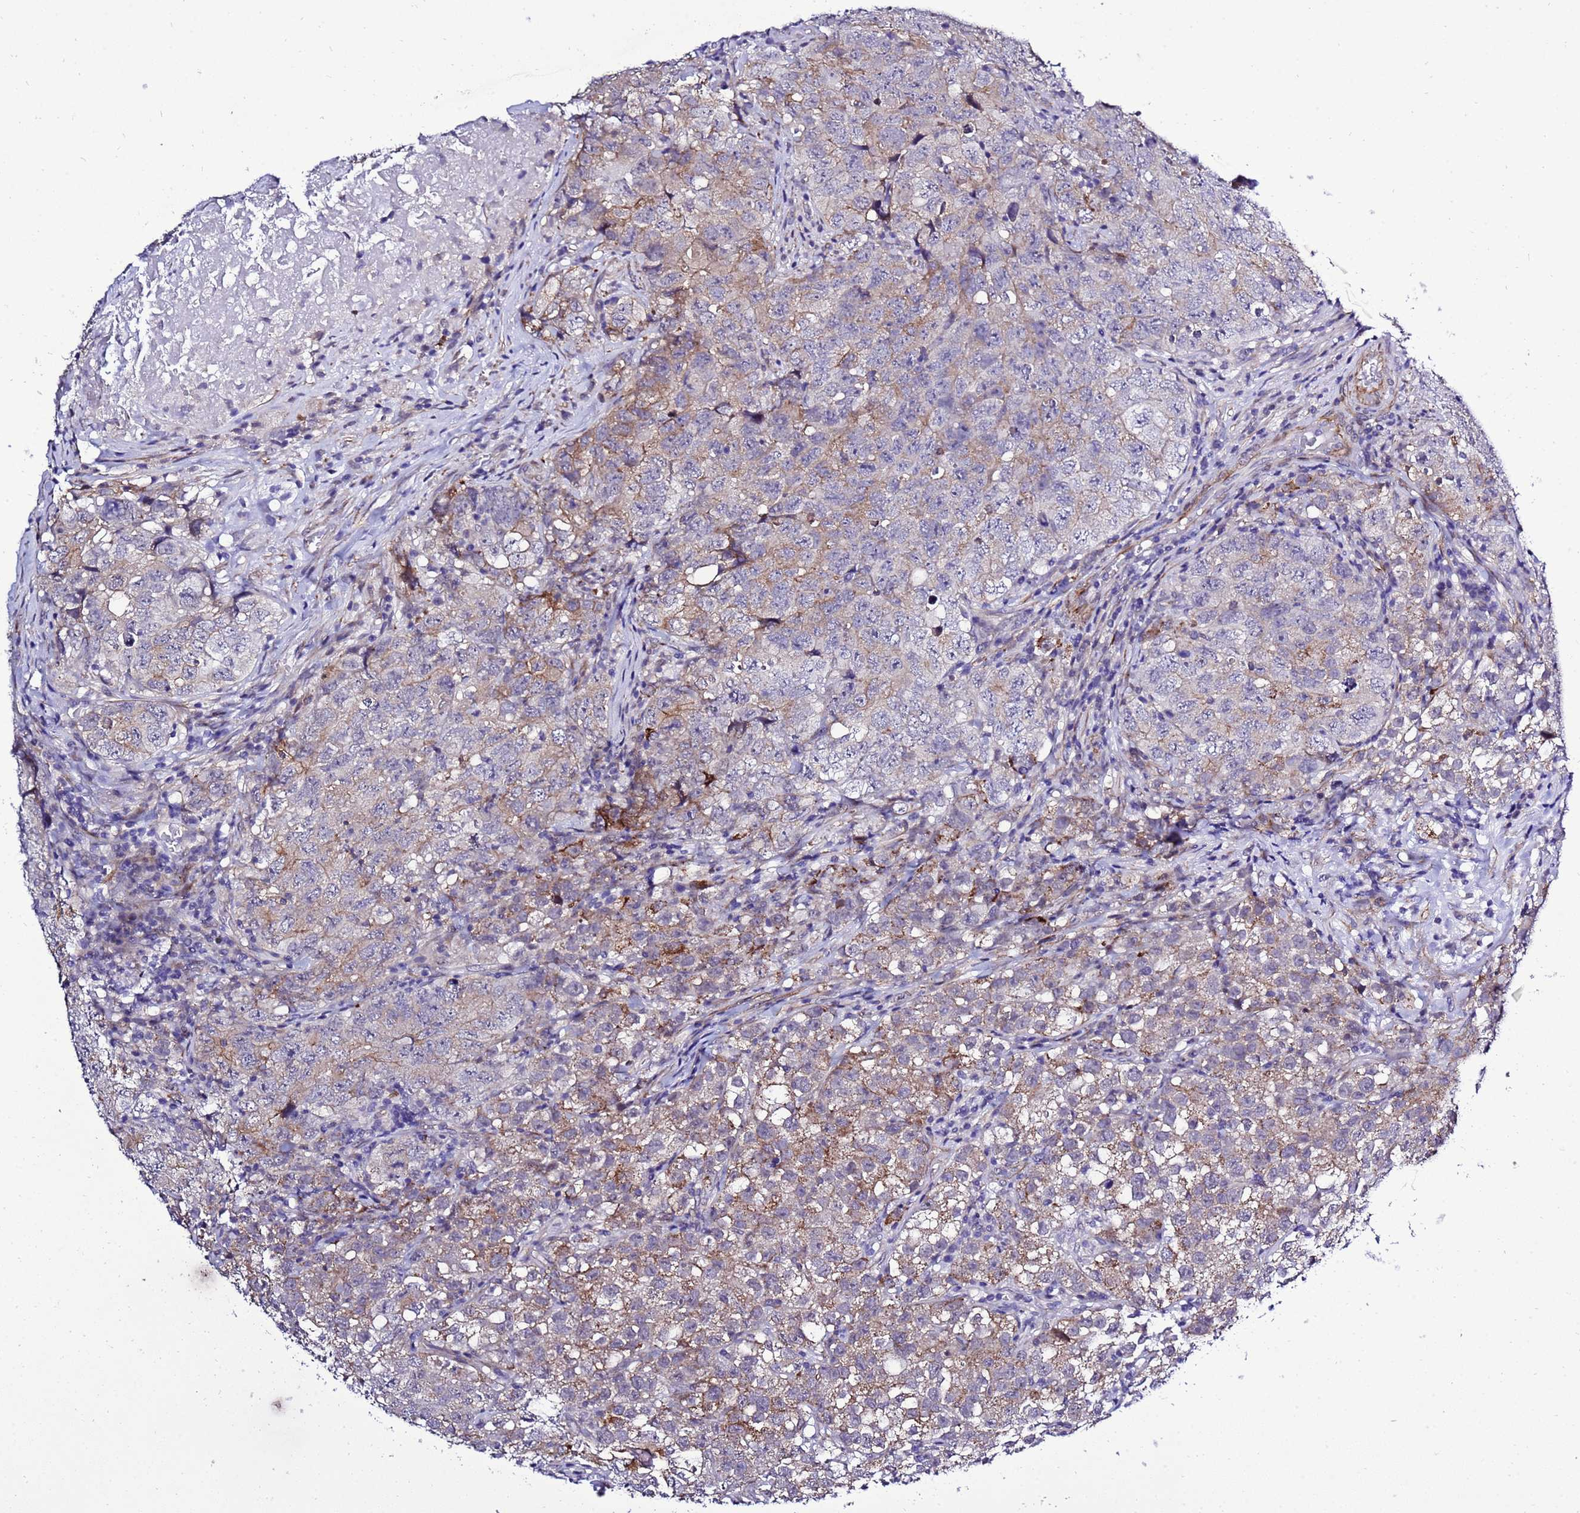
{"staining": {"intensity": "moderate", "quantity": "<25%", "location": "cytoplasmic/membranous"}, "tissue": "testis cancer", "cell_type": "Tumor cells", "image_type": "cancer", "snomed": [{"axis": "morphology", "description": "Seminoma, NOS"}, {"axis": "morphology", "description": "Carcinoma, Embryonal, NOS"}, {"axis": "topography", "description": "Testis"}], "caption": "Immunohistochemical staining of testis seminoma exhibits low levels of moderate cytoplasmic/membranous protein positivity in about <25% of tumor cells.", "gene": "GZF1", "patient": {"sex": "male", "age": 43}}